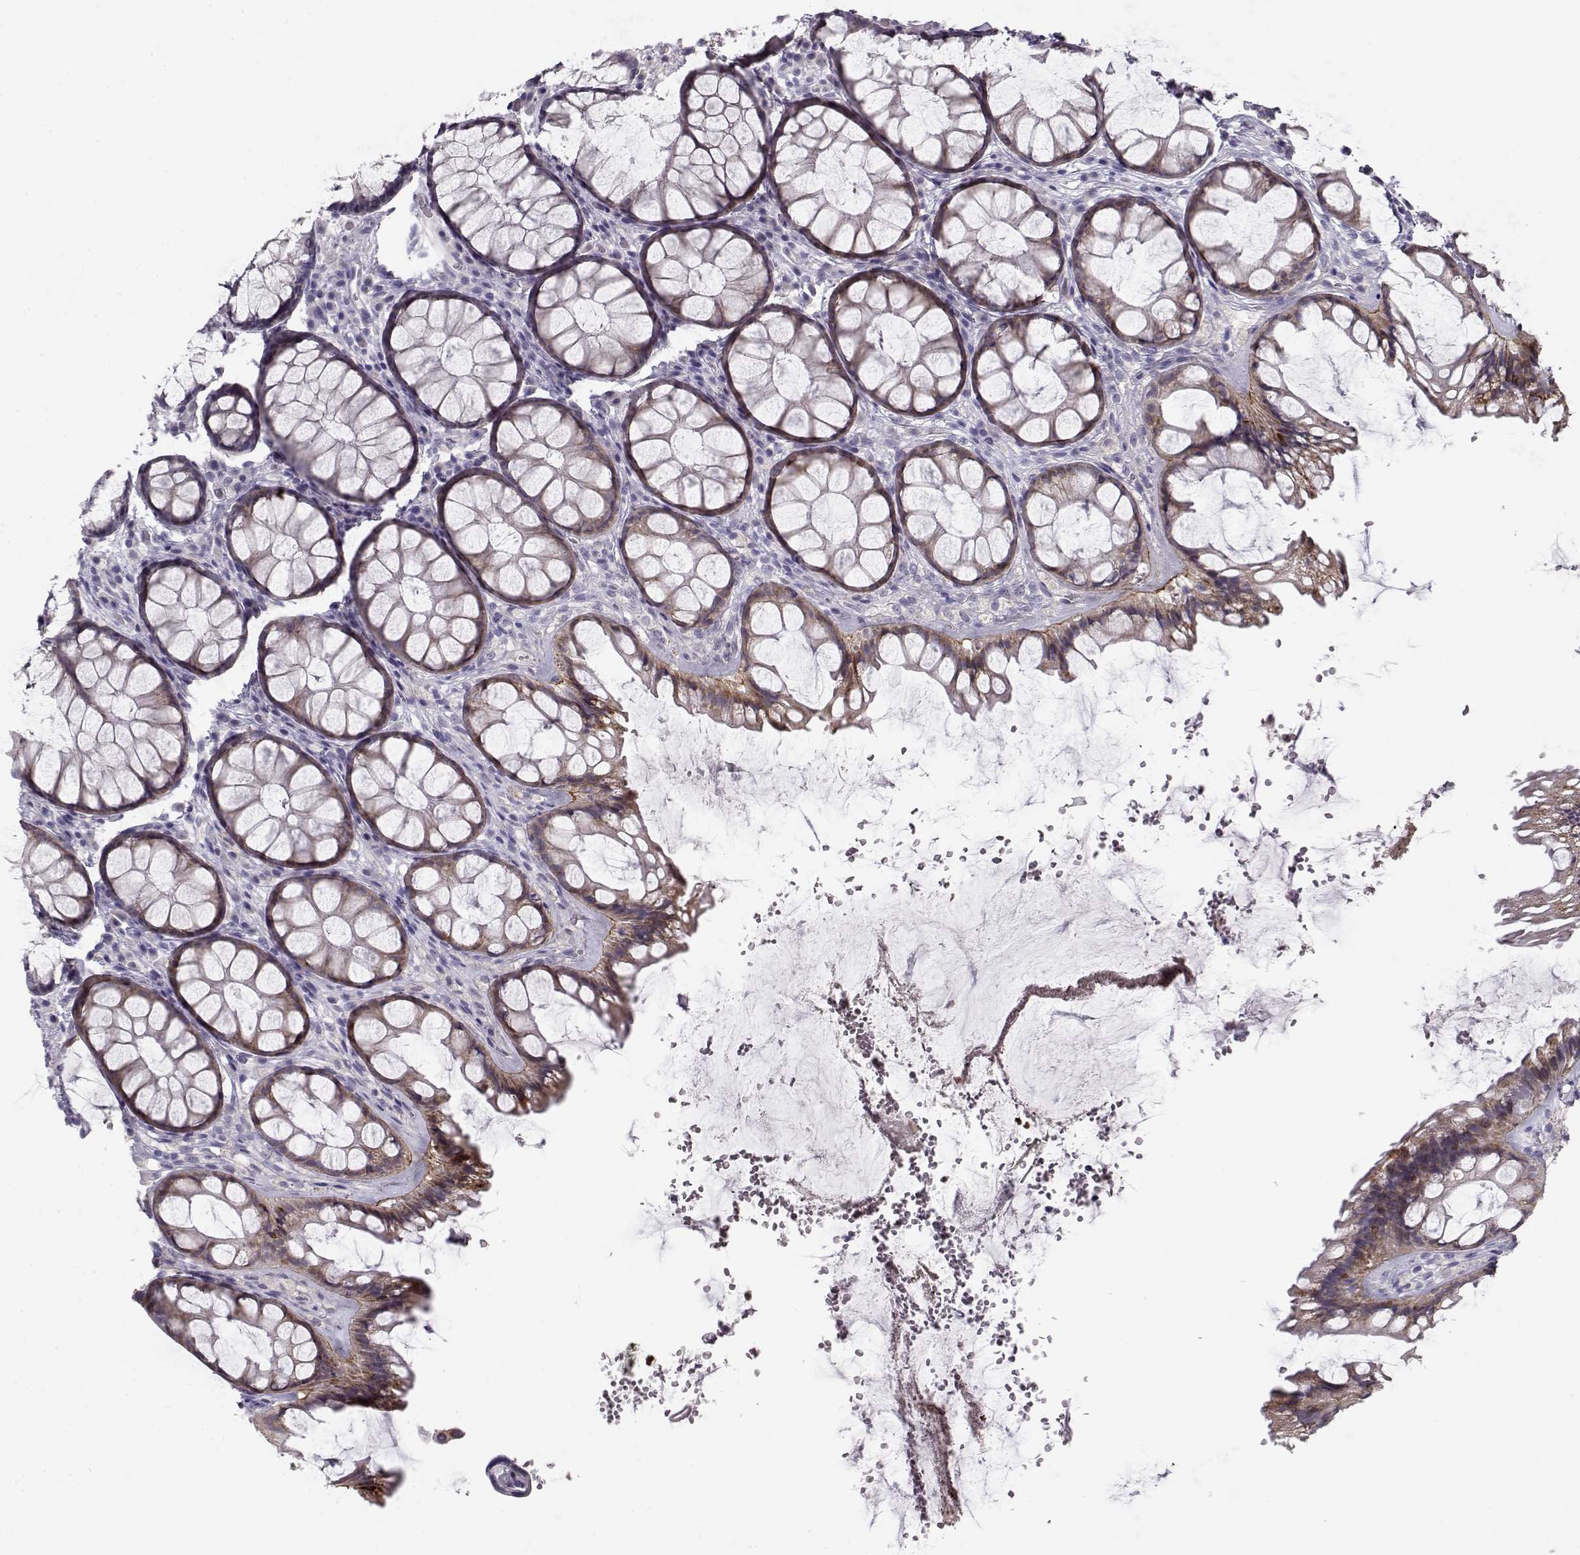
{"staining": {"intensity": "strong", "quantity": "25%-75%", "location": "cytoplasmic/membranous"}, "tissue": "rectum", "cell_type": "Glandular cells", "image_type": "normal", "snomed": [{"axis": "morphology", "description": "Normal tissue, NOS"}, {"axis": "topography", "description": "Rectum"}], "caption": "This photomicrograph displays unremarkable rectum stained with IHC to label a protein in brown. The cytoplasmic/membranous of glandular cells show strong positivity for the protein. Nuclei are counter-stained blue.", "gene": "LAMB3", "patient": {"sex": "female", "age": 62}}